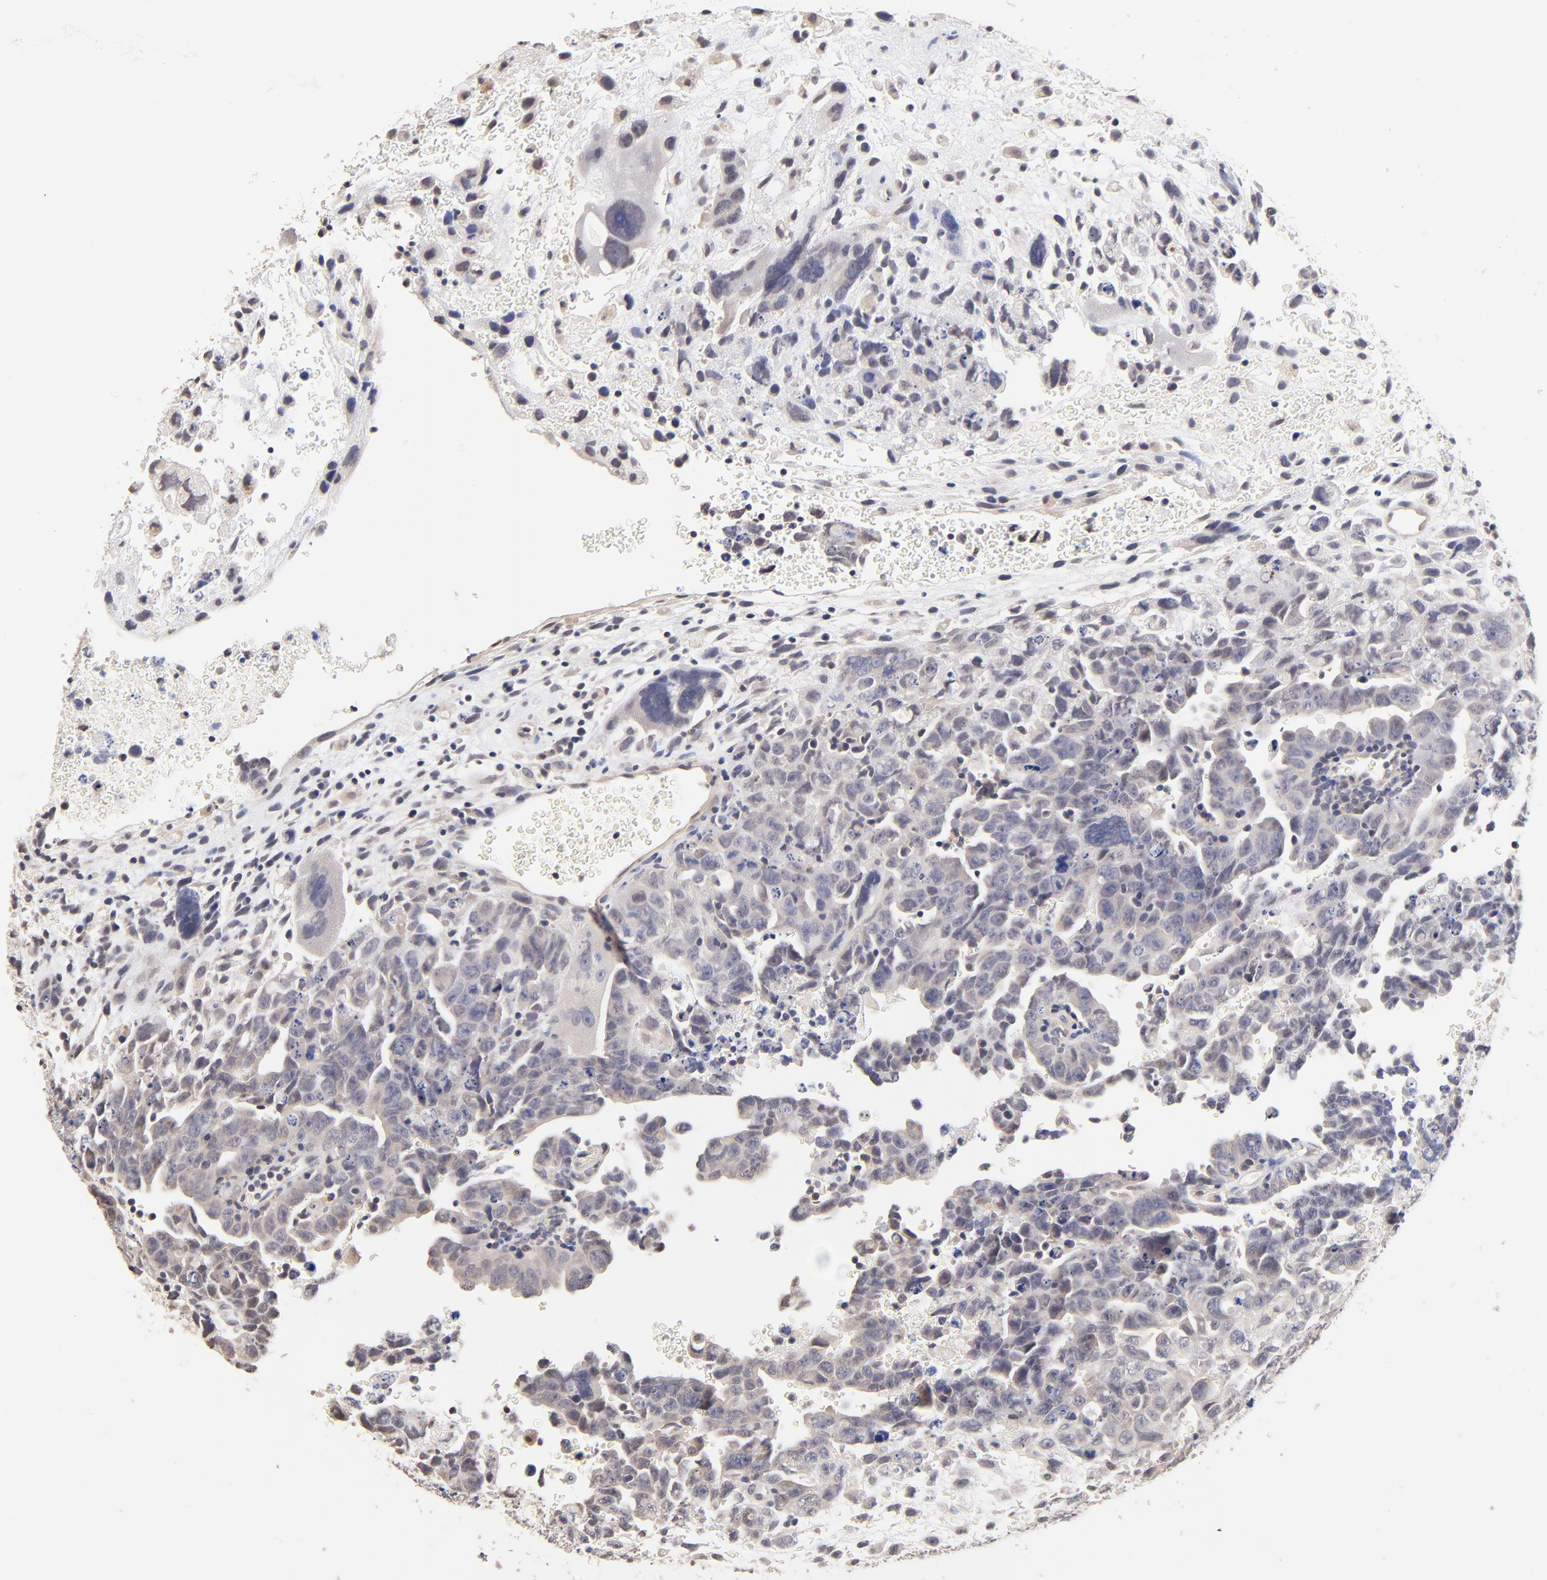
{"staining": {"intensity": "weak", "quantity": "25%-75%", "location": "cytoplasmic/membranous"}, "tissue": "testis cancer", "cell_type": "Tumor cells", "image_type": "cancer", "snomed": [{"axis": "morphology", "description": "Carcinoma, Embryonal, NOS"}, {"axis": "topography", "description": "Testis"}], "caption": "IHC image of human testis cancer stained for a protein (brown), which reveals low levels of weak cytoplasmic/membranous positivity in approximately 25%-75% of tumor cells.", "gene": "RIBC2", "patient": {"sex": "male", "age": 28}}